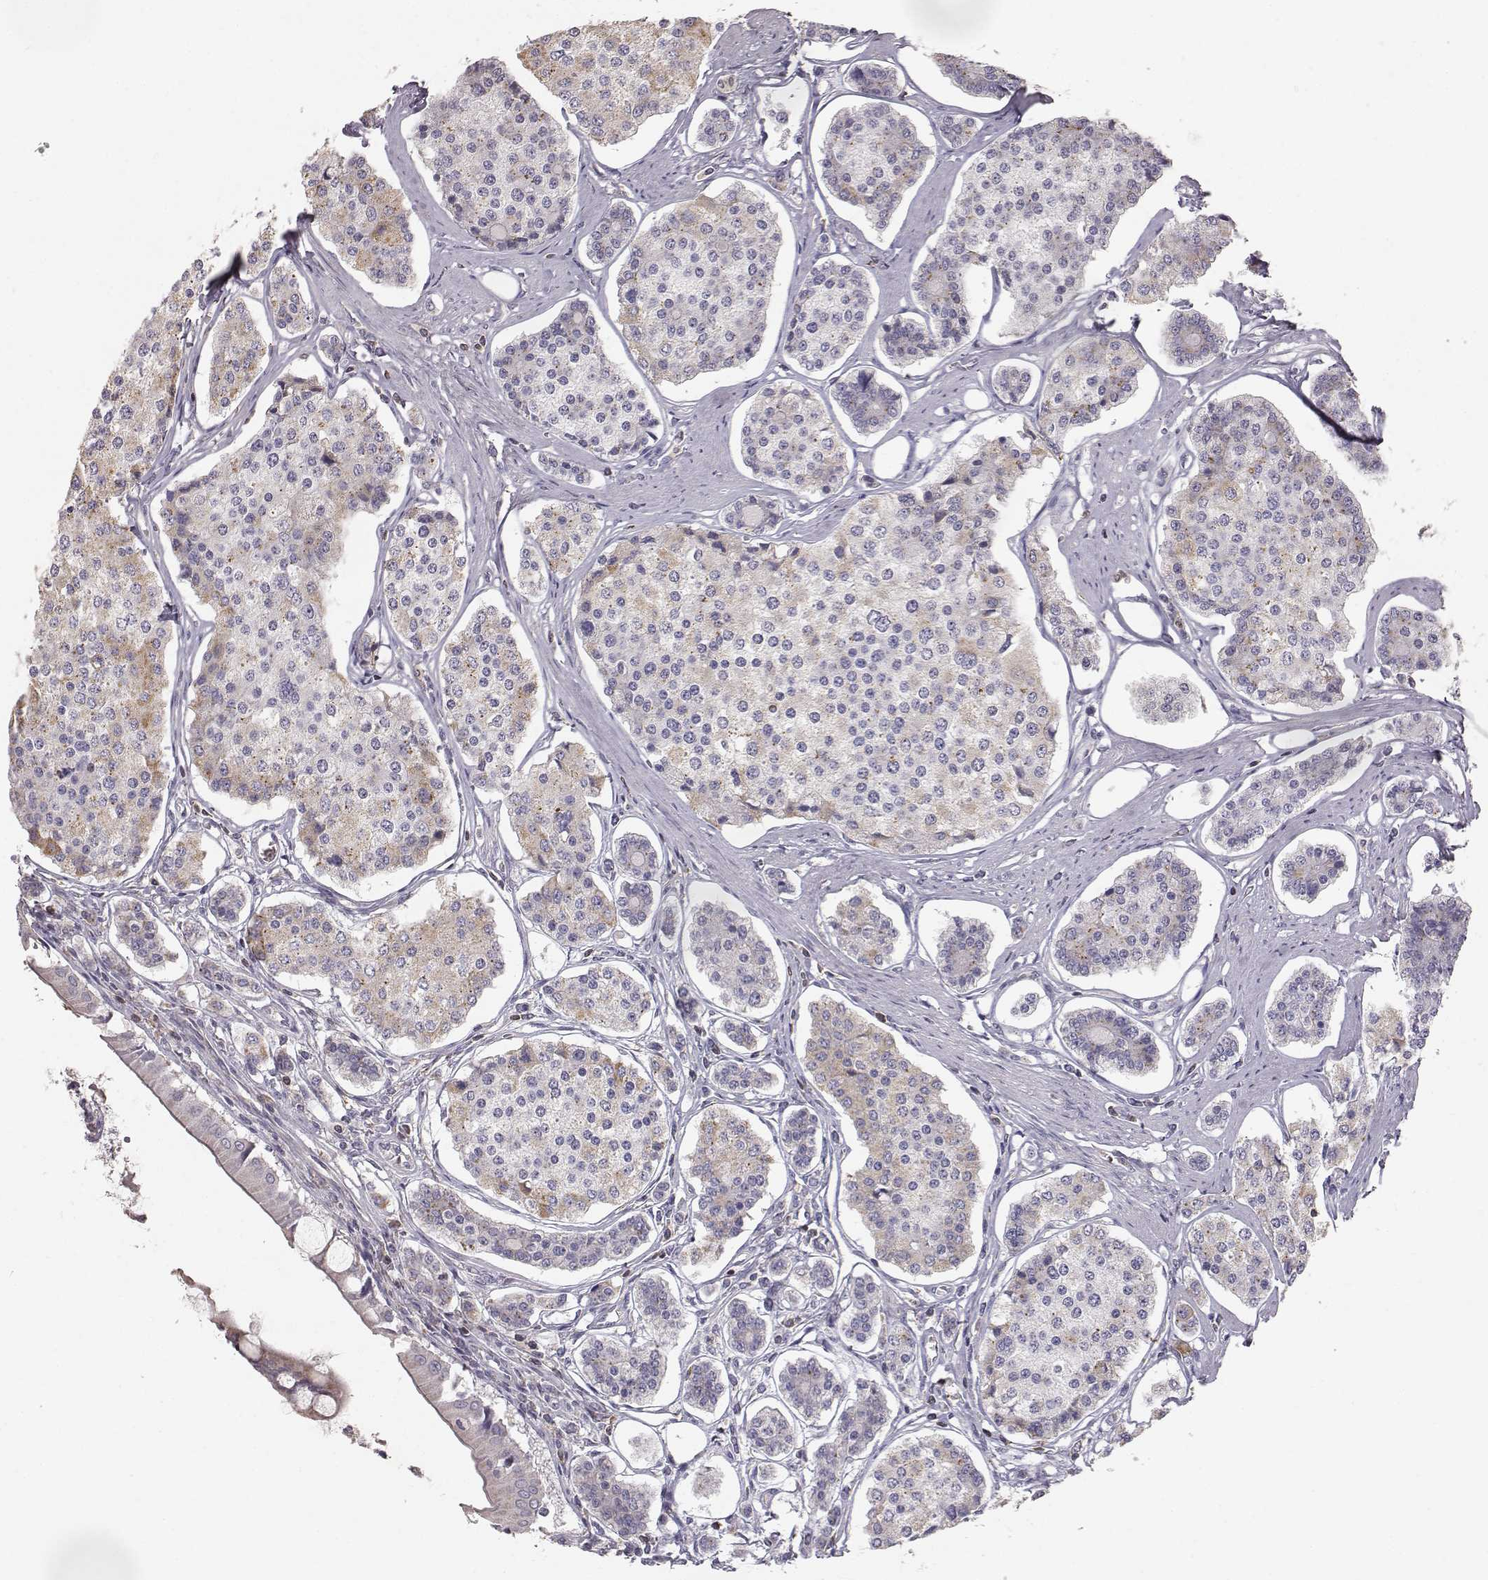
{"staining": {"intensity": "moderate", "quantity": "25%-75%", "location": "cytoplasmic/membranous"}, "tissue": "carcinoid", "cell_type": "Tumor cells", "image_type": "cancer", "snomed": [{"axis": "morphology", "description": "Carcinoid, malignant, NOS"}, {"axis": "topography", "description": "Small intestine"}], "caption": "Immunohistochemical staining of carcinoid (malignant) exhibits medium levels of moderate cytoplasmic/membranous expression in approximately 25%-75% of tumor cells.", "gene": "GRAP2", "patient": {"sex": "female", "age": 65}}